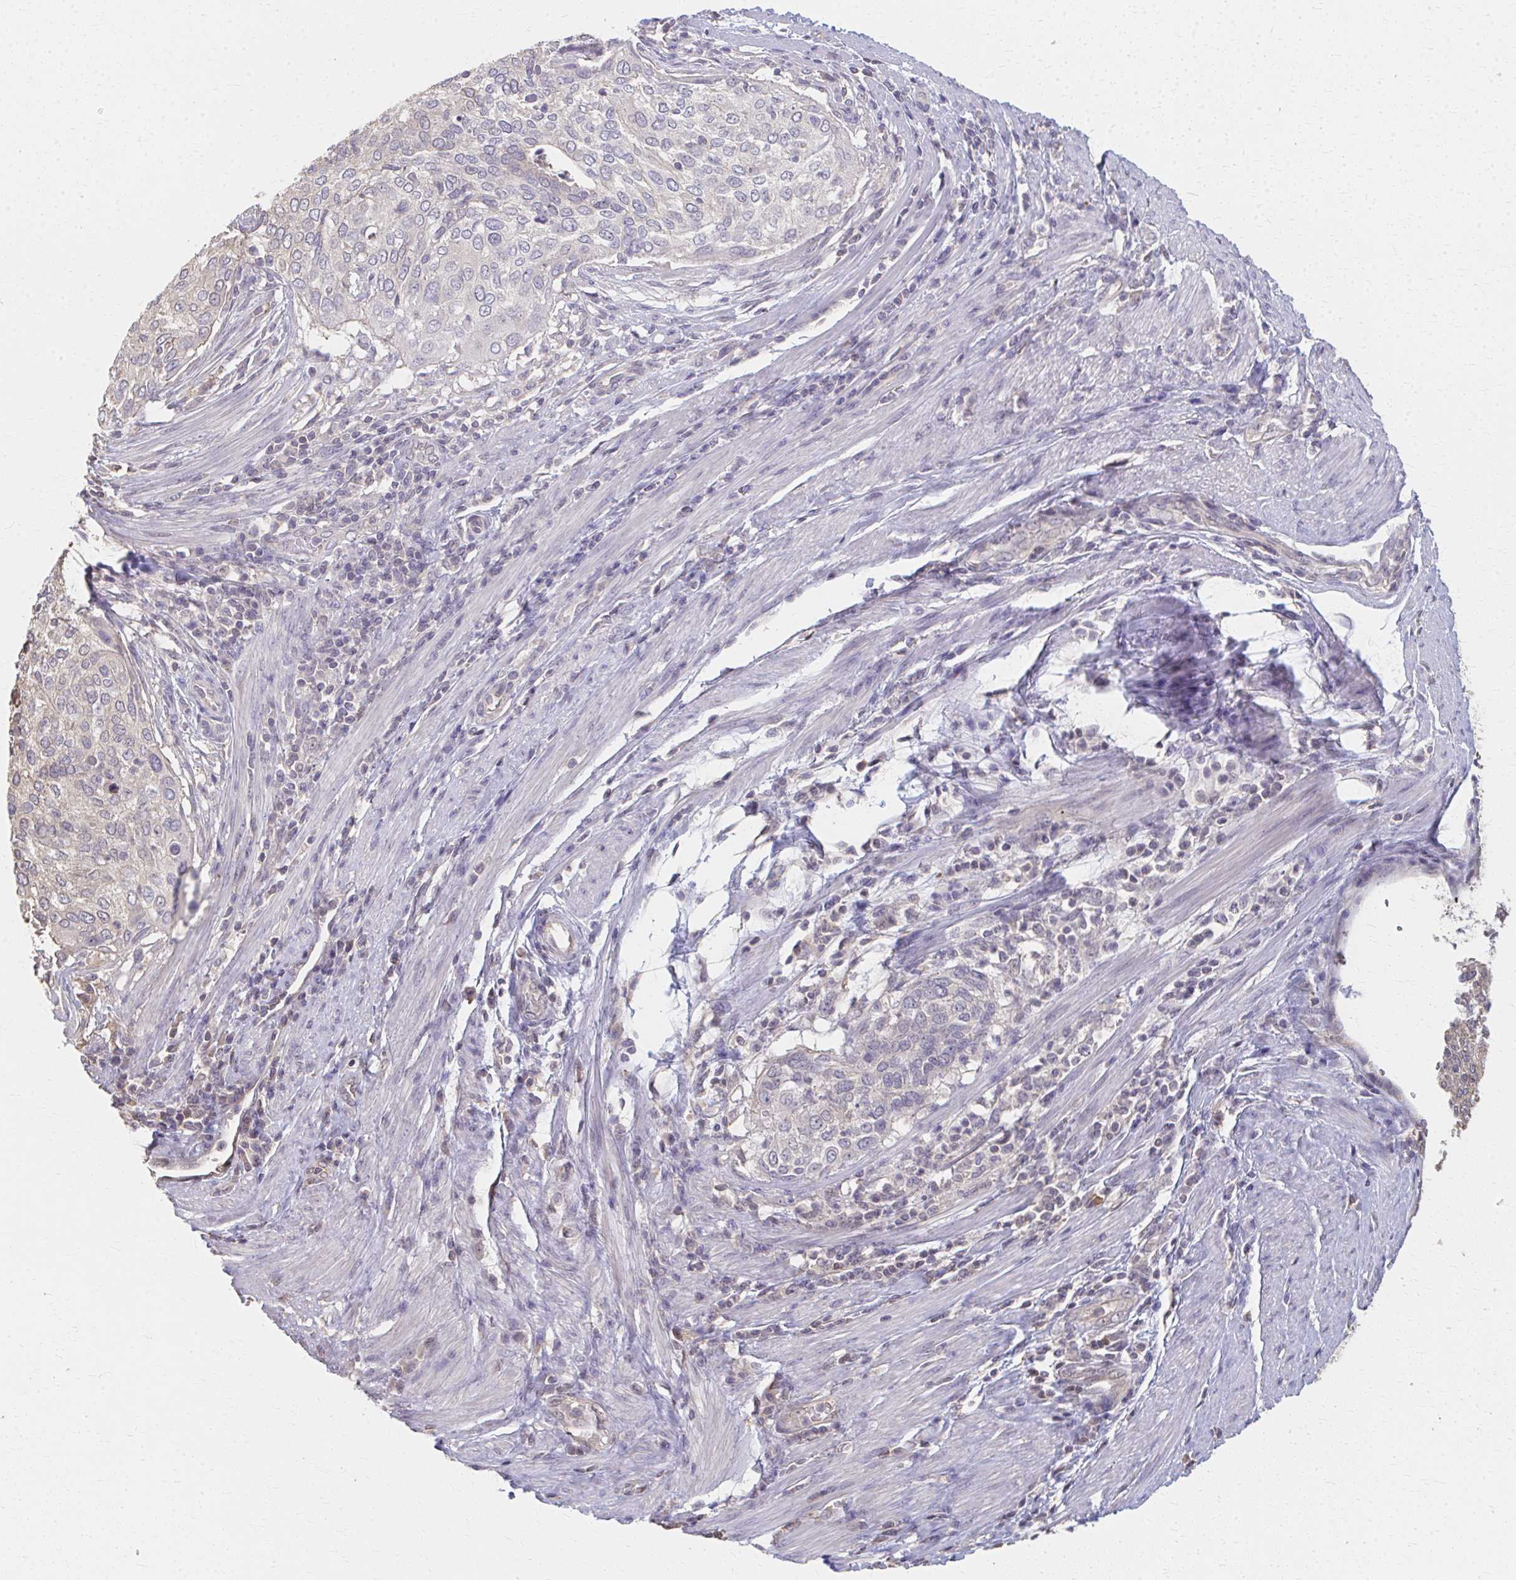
{"staining": {"intensity": "negative", "quantity": "none", "location": "none"}, "tissue": "cervical cancer", "cell_type": "Tumor cells", "image_type": "cancer", "snomed": [{"axis": "morphology", "description": "Squamous cell carcinoma, NOS"}, {"axis": "topography", "description": "Cervix"}], "caption": "Tumor cells show no significant protein positivity in cervical cancer (squamous cell carcinoma). (DAB (3,3'-diaminobenzidine) immunohistochemistry with hematoxylin counter stain).", "gene": "RABGAP1L", "patient": {"sex": "female", "age": 38}}